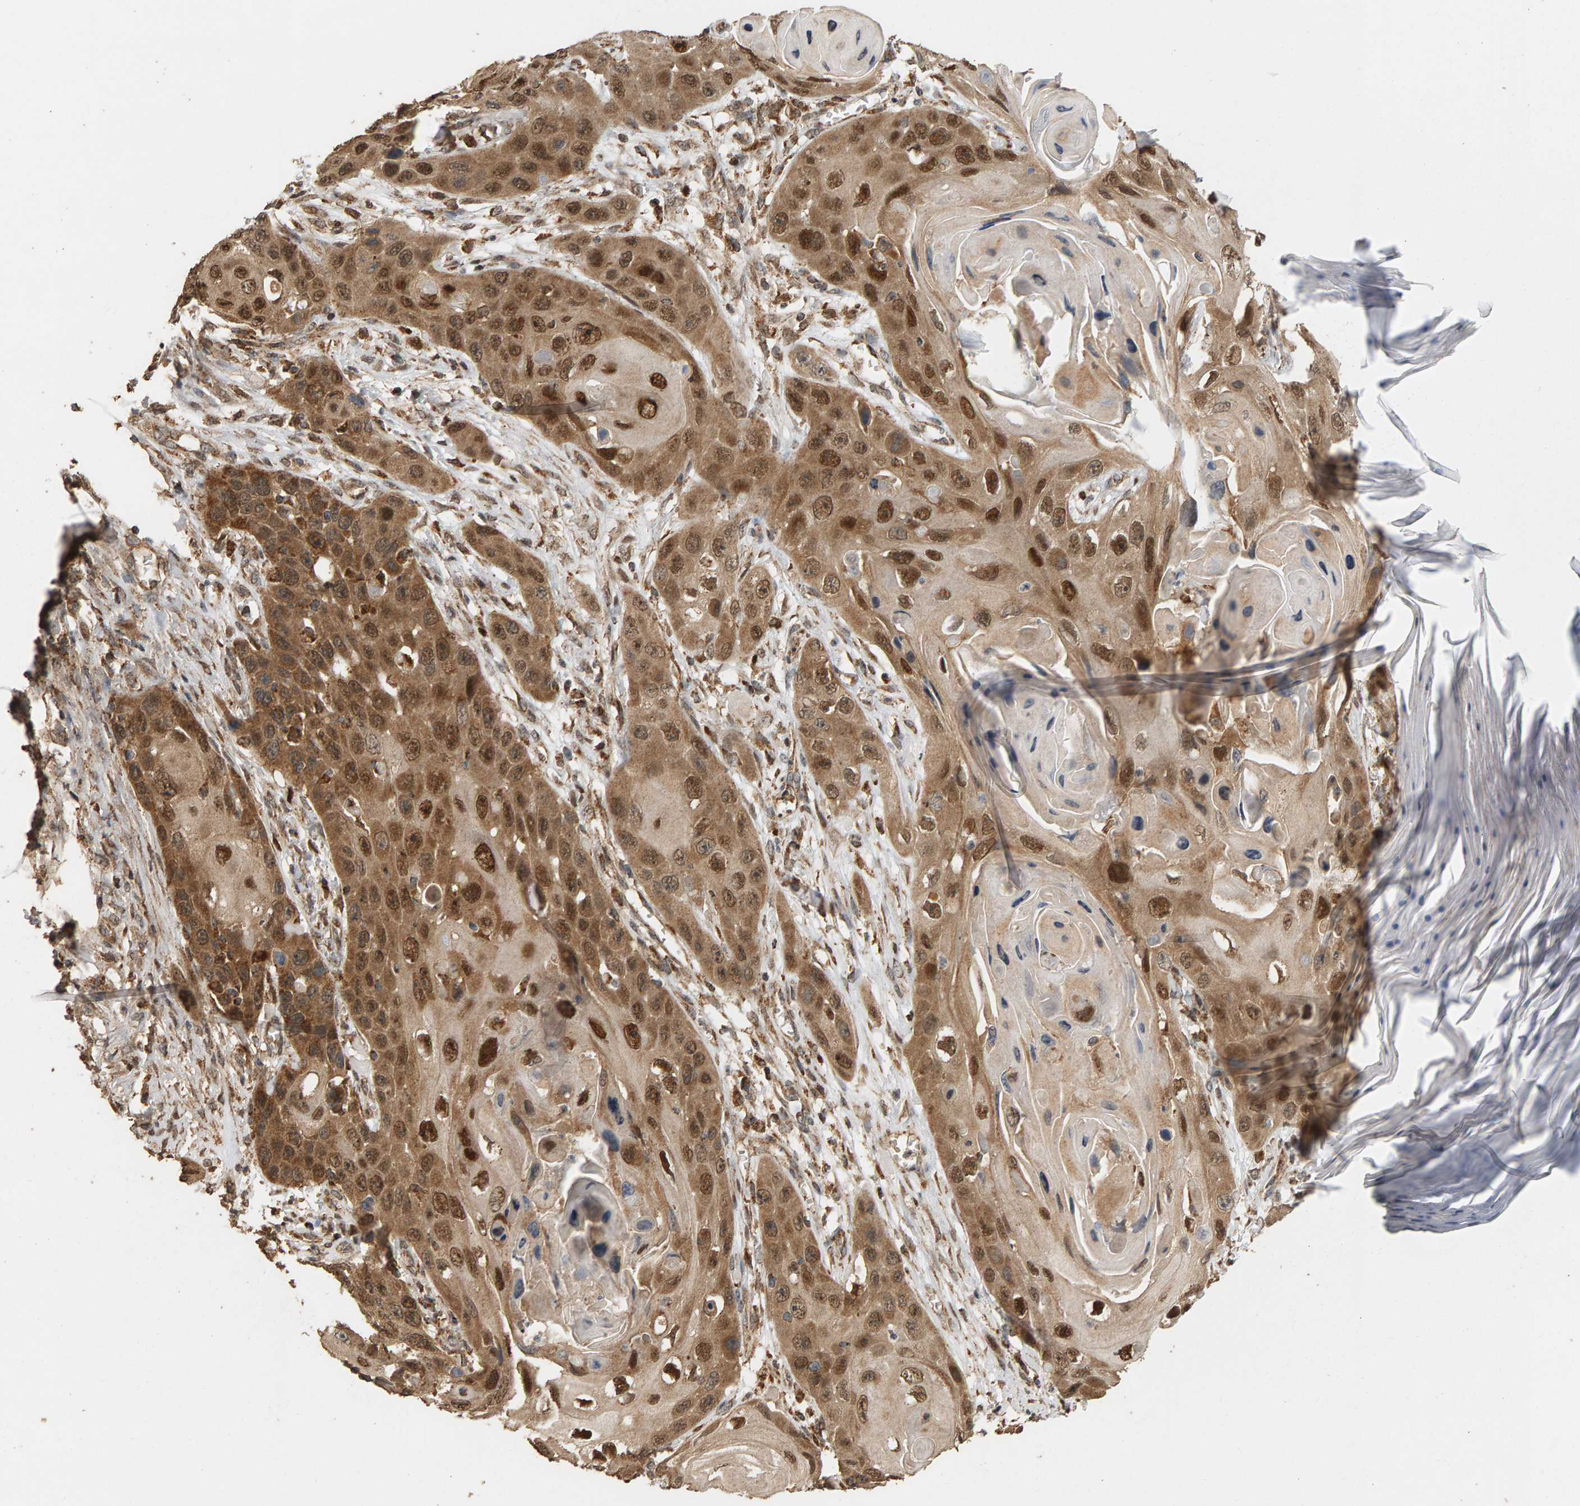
{"staining": {"intensity": "moderate", "quantity": ">75%", "location": "cytoplasmic/membranous,nuclear"}, "tissue": "skin cancer", "cell_type": "Tumor cells", "image_type": "cancer", "snomed": [{"axis": "morphology", "description": "Squamous cell carcinoma, NOS"}, {"axis": "topography", "description": "Skin"}], "caption": "Tumor cells display medium levels of moderate cytoplasmic/membranous and nuclear staining in about >75% of cells in skin cancer.", "gene": "GSTK1", "patient": {"sex": "male", "age": 55}}